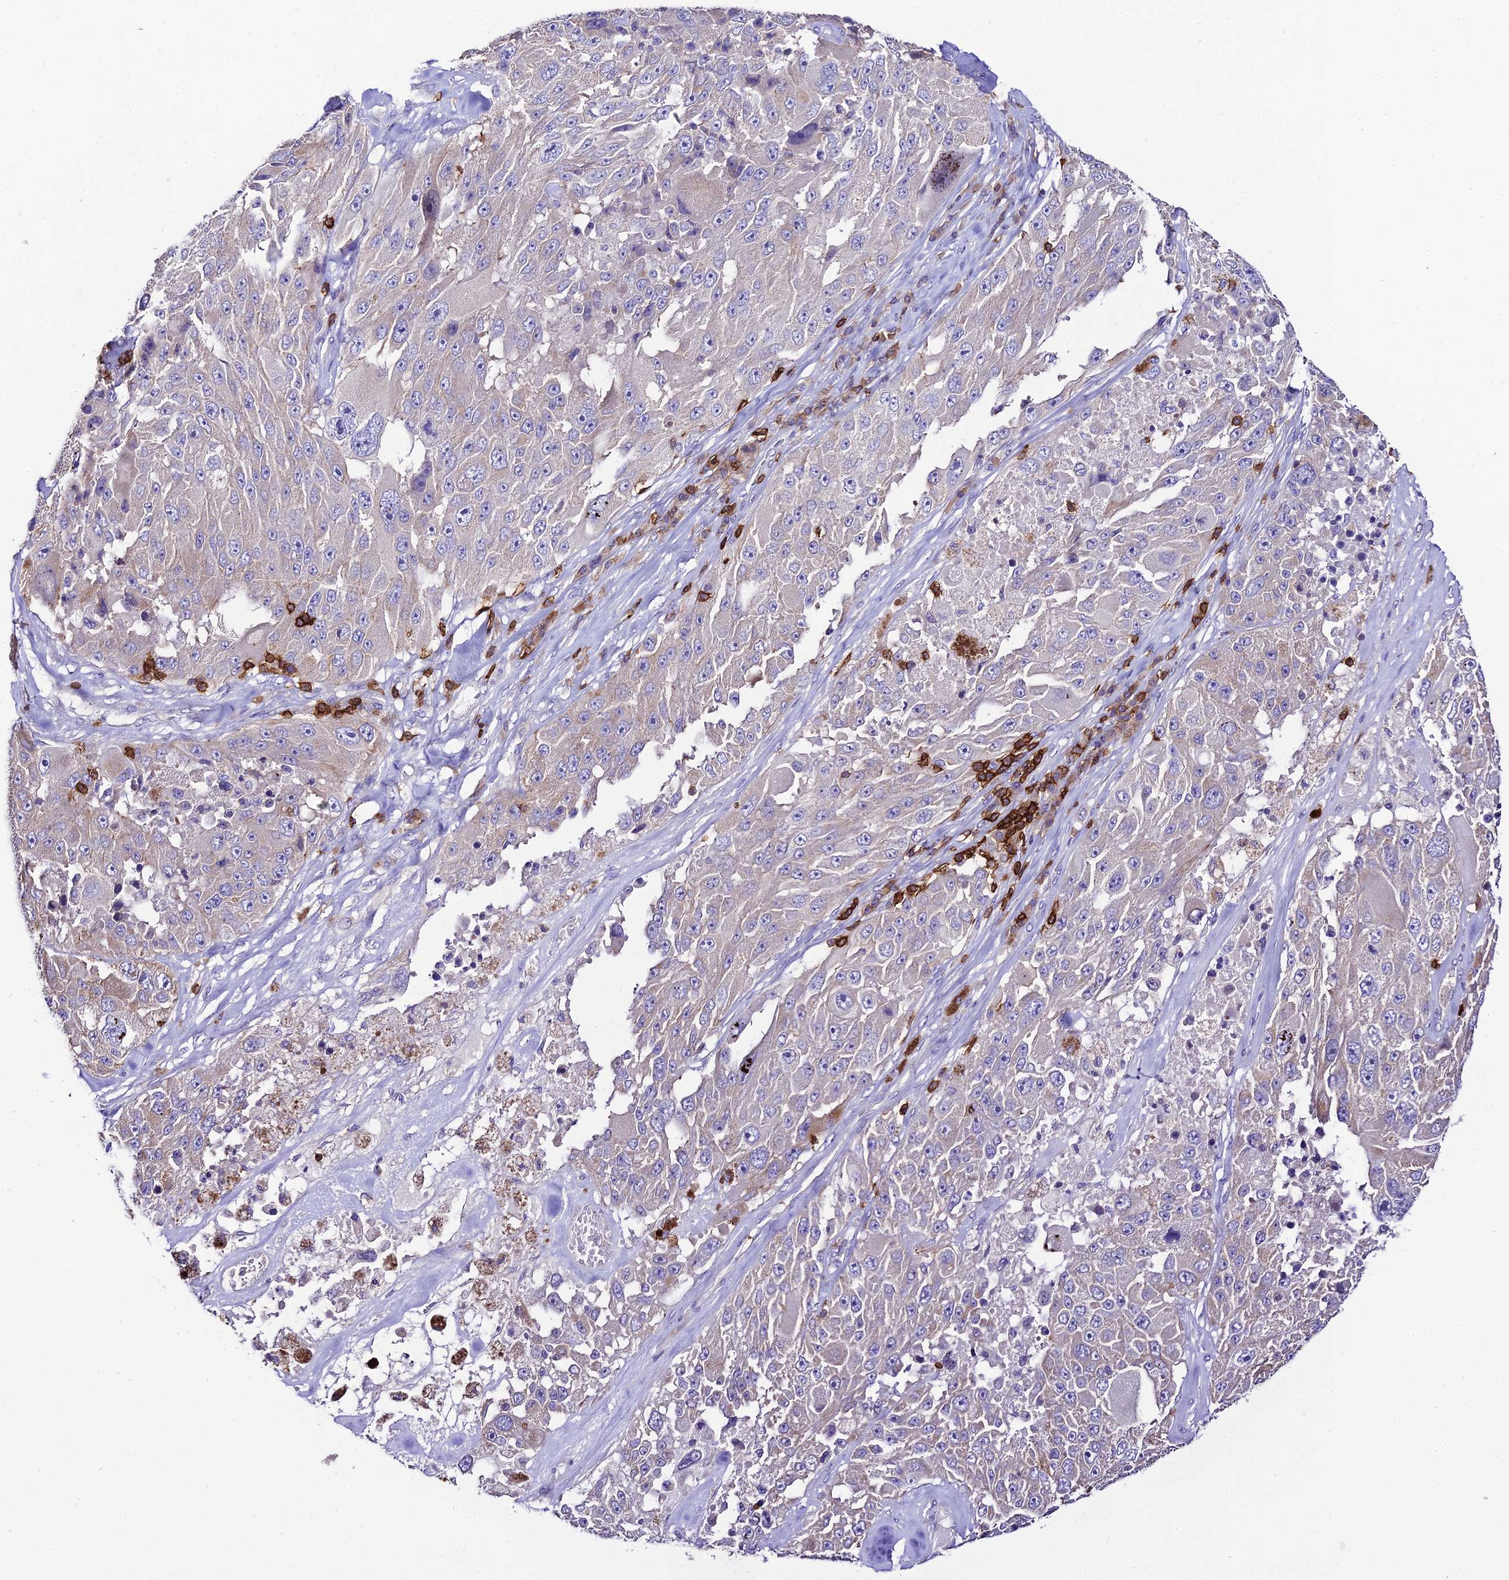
{"staining": {"intensity": "negative", "quantity": "none", "location": "none"}, "tissue": "melanoma", "cell_type": "Tumor cells", "image_type": "cancer", "snomed": [{"axis": "morphology", "description": "Malignant melanoma, Metastatic site"}, {"axis": "topography", "description": "Lymph node"}], "caption": "Immunohistochemistry image of melanoma stained for a protein (brown), which displays no expression in tumor cells.", "gene": "PTPRCAP", "patient": {"sex": "male", "age": 62}}